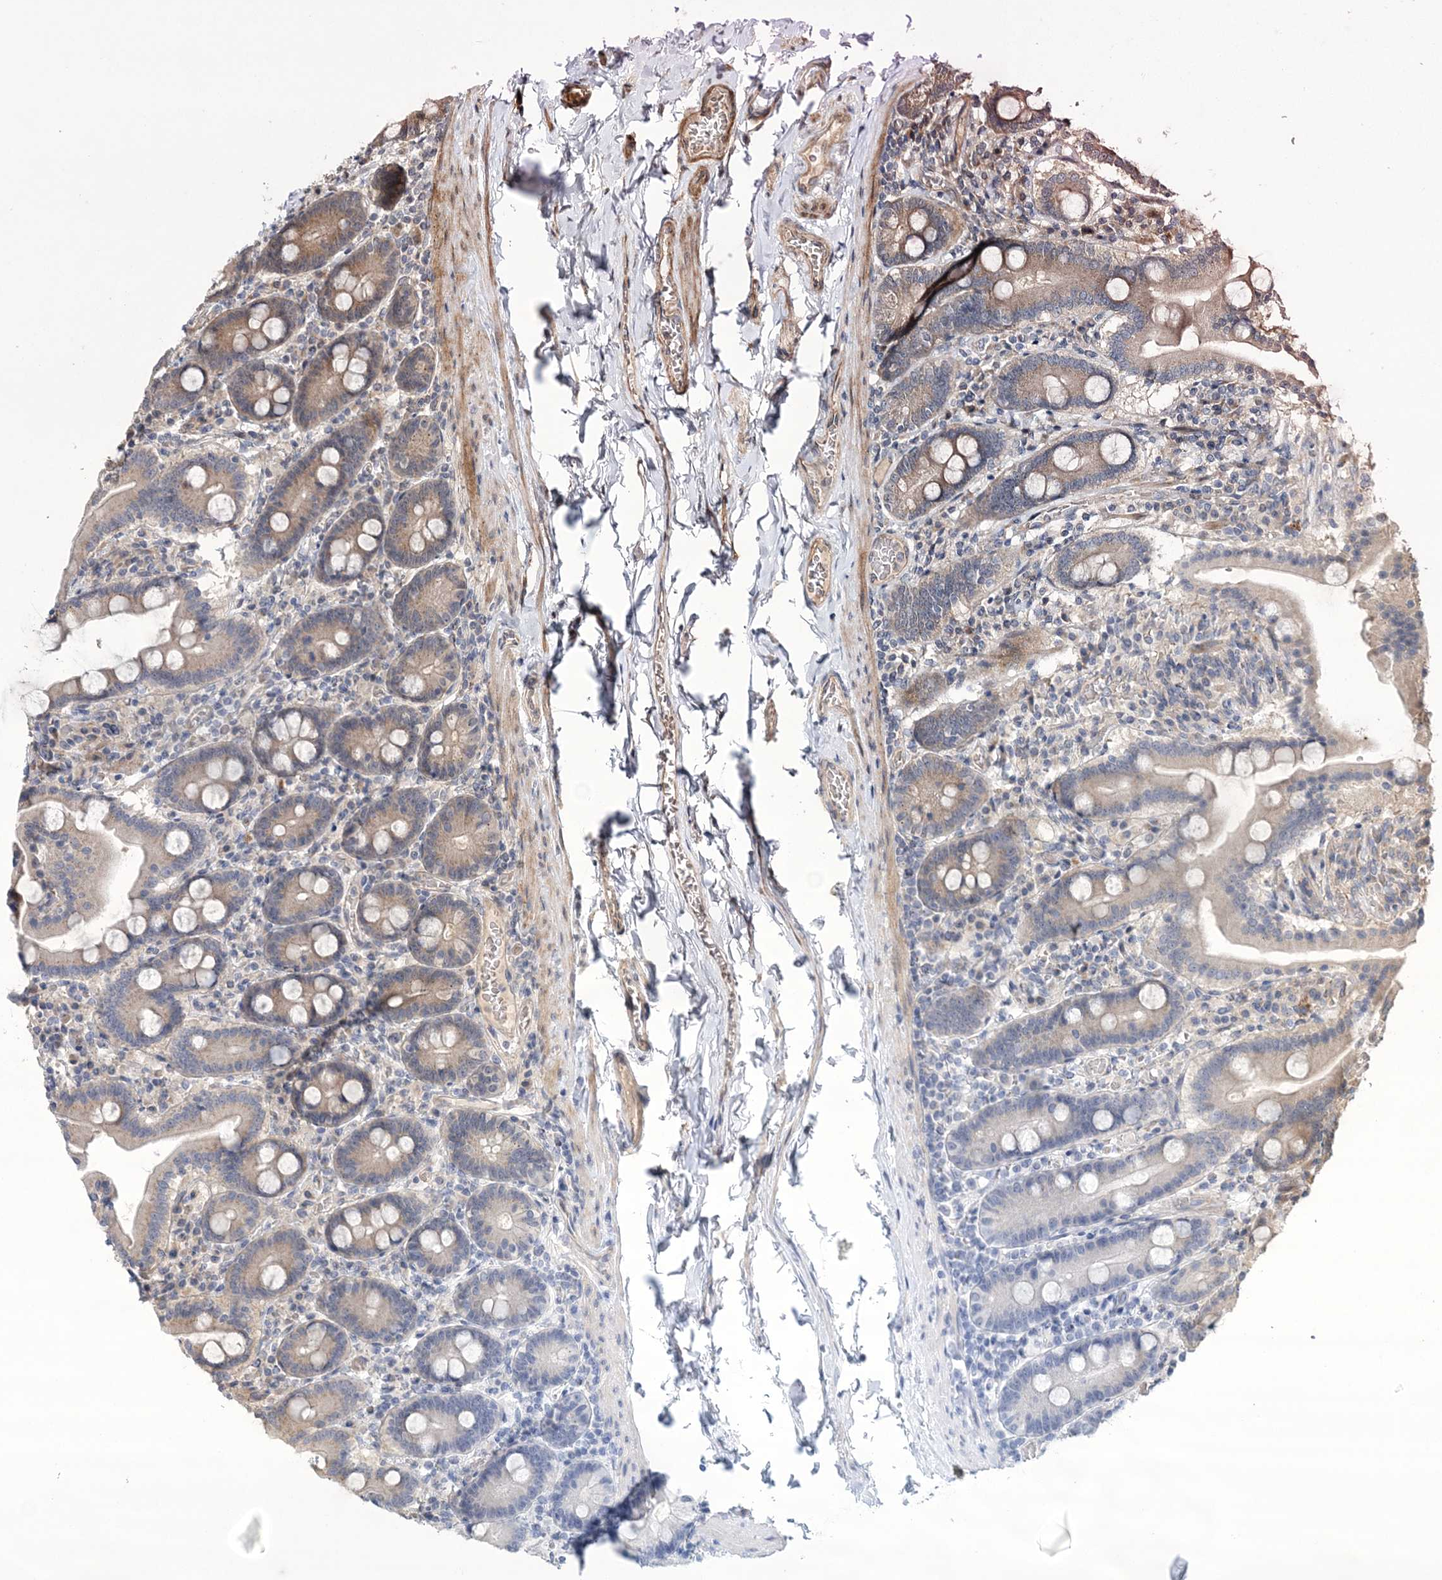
{"staining": {"intensity": "moderate", "quantity": "25%-75%", "location": "cytoplasmic/membranous"}, "tissue": "duodenum", "cell_type": "Glandular cells", "image_type": "normal", "snomed": [{"axis": "morphology", "description": "Normal tissue, NOS"}, {"axis": "topography", "description": "Duodenum"}], "caption": "IHC micrograph of normal human duodenum stained for a protein (brown), which exhibits medium levels of moderate cytoplasmic/membranous staining in about 25%-75% of glandular cells.", "gene": "UBTD2", "patient": {"sex": "male", "age": 55}}